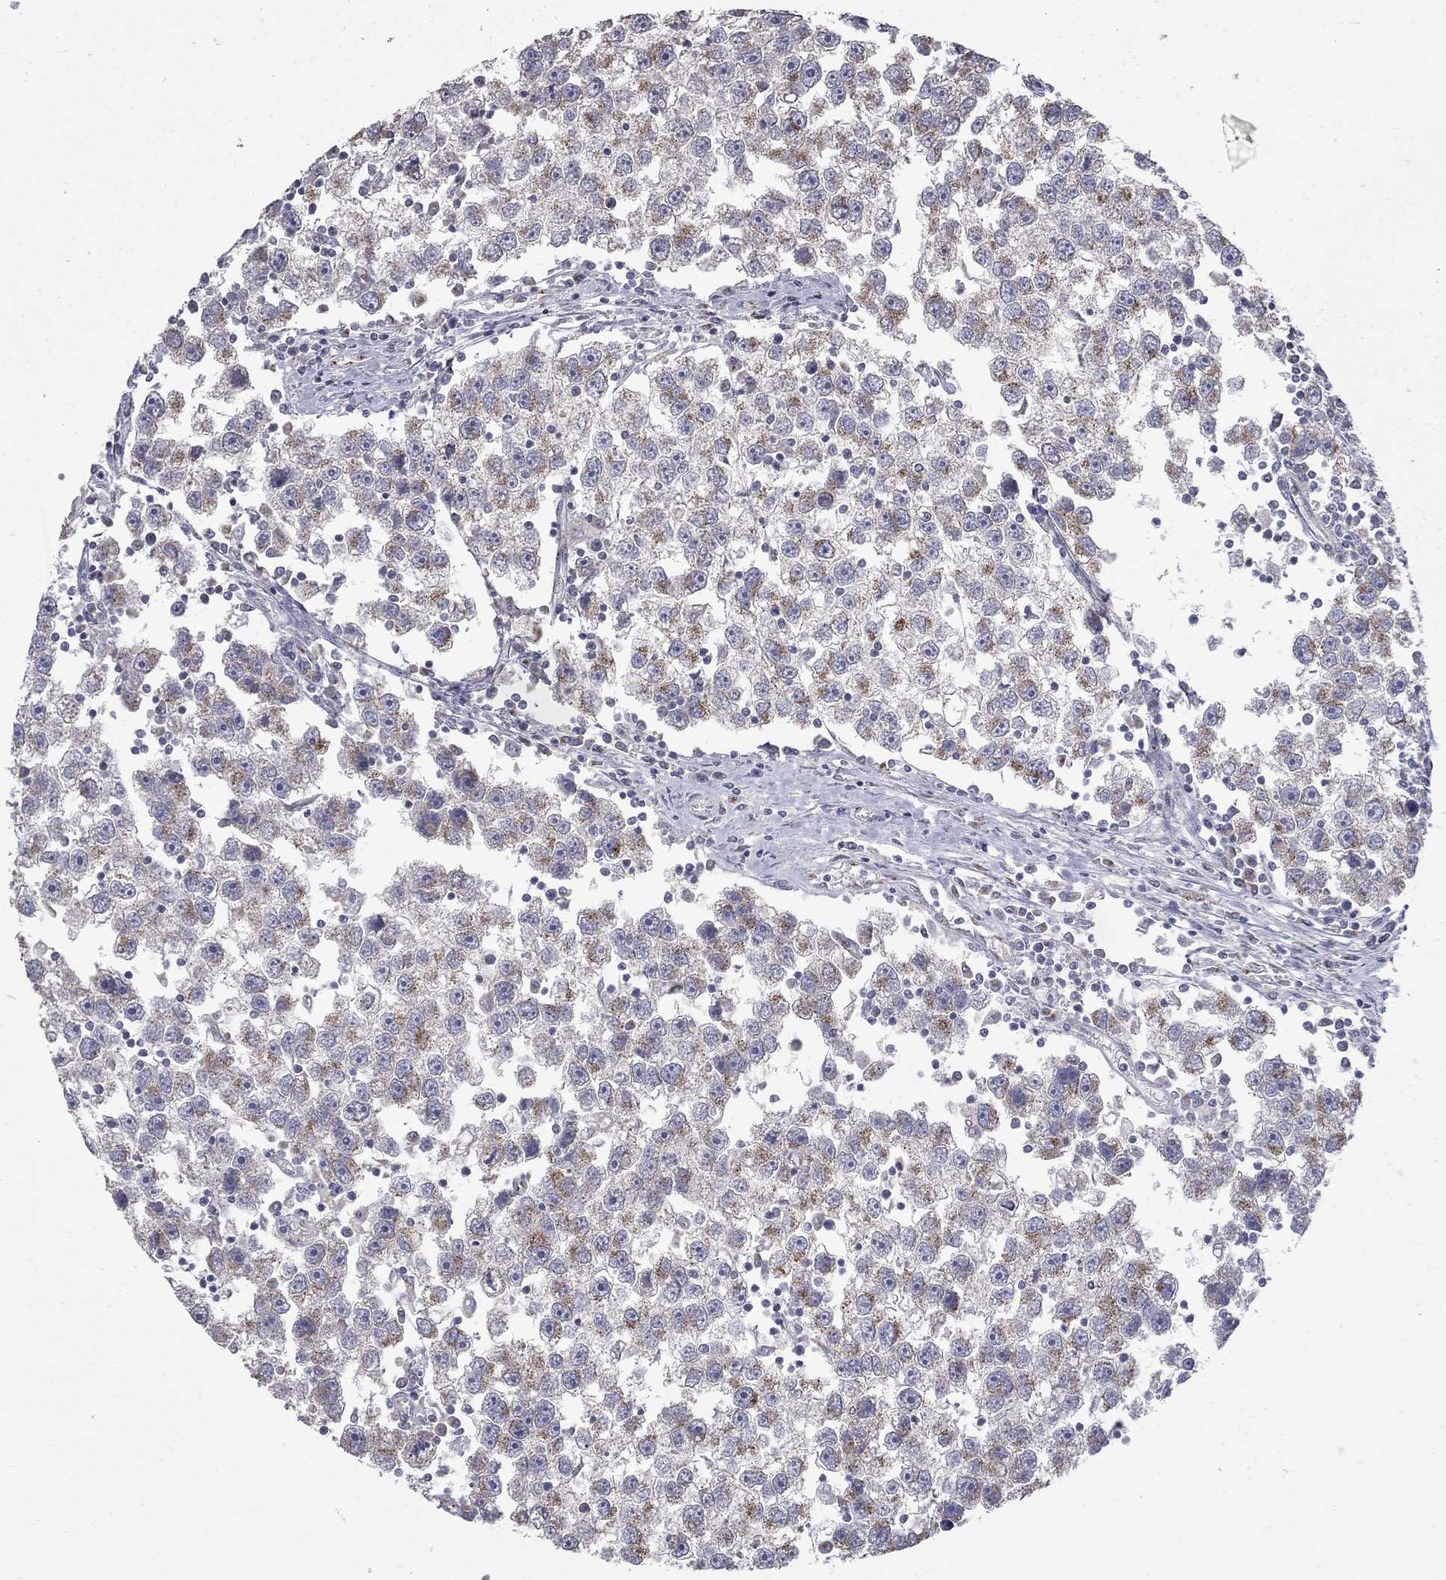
{"staining": {"intensity": "moderate", "quantity": "25%-75%", "location": "cytoplasmic/membranous"}, "tissue": "testis cancer", "cell_type": "Tumor cells", "image_type": "cancer", "snomed": [{"axis": "morphology", "description": "Seminoma, NOS"}, {"axis": "topography", "description": "Testis"}], "caption": "Human seminoma (testis) stained with a protein marker reveals moderate staining in tumor cells.", "gene": "KIAA0319L", "patient": {"sex": "male", "age": 30}}